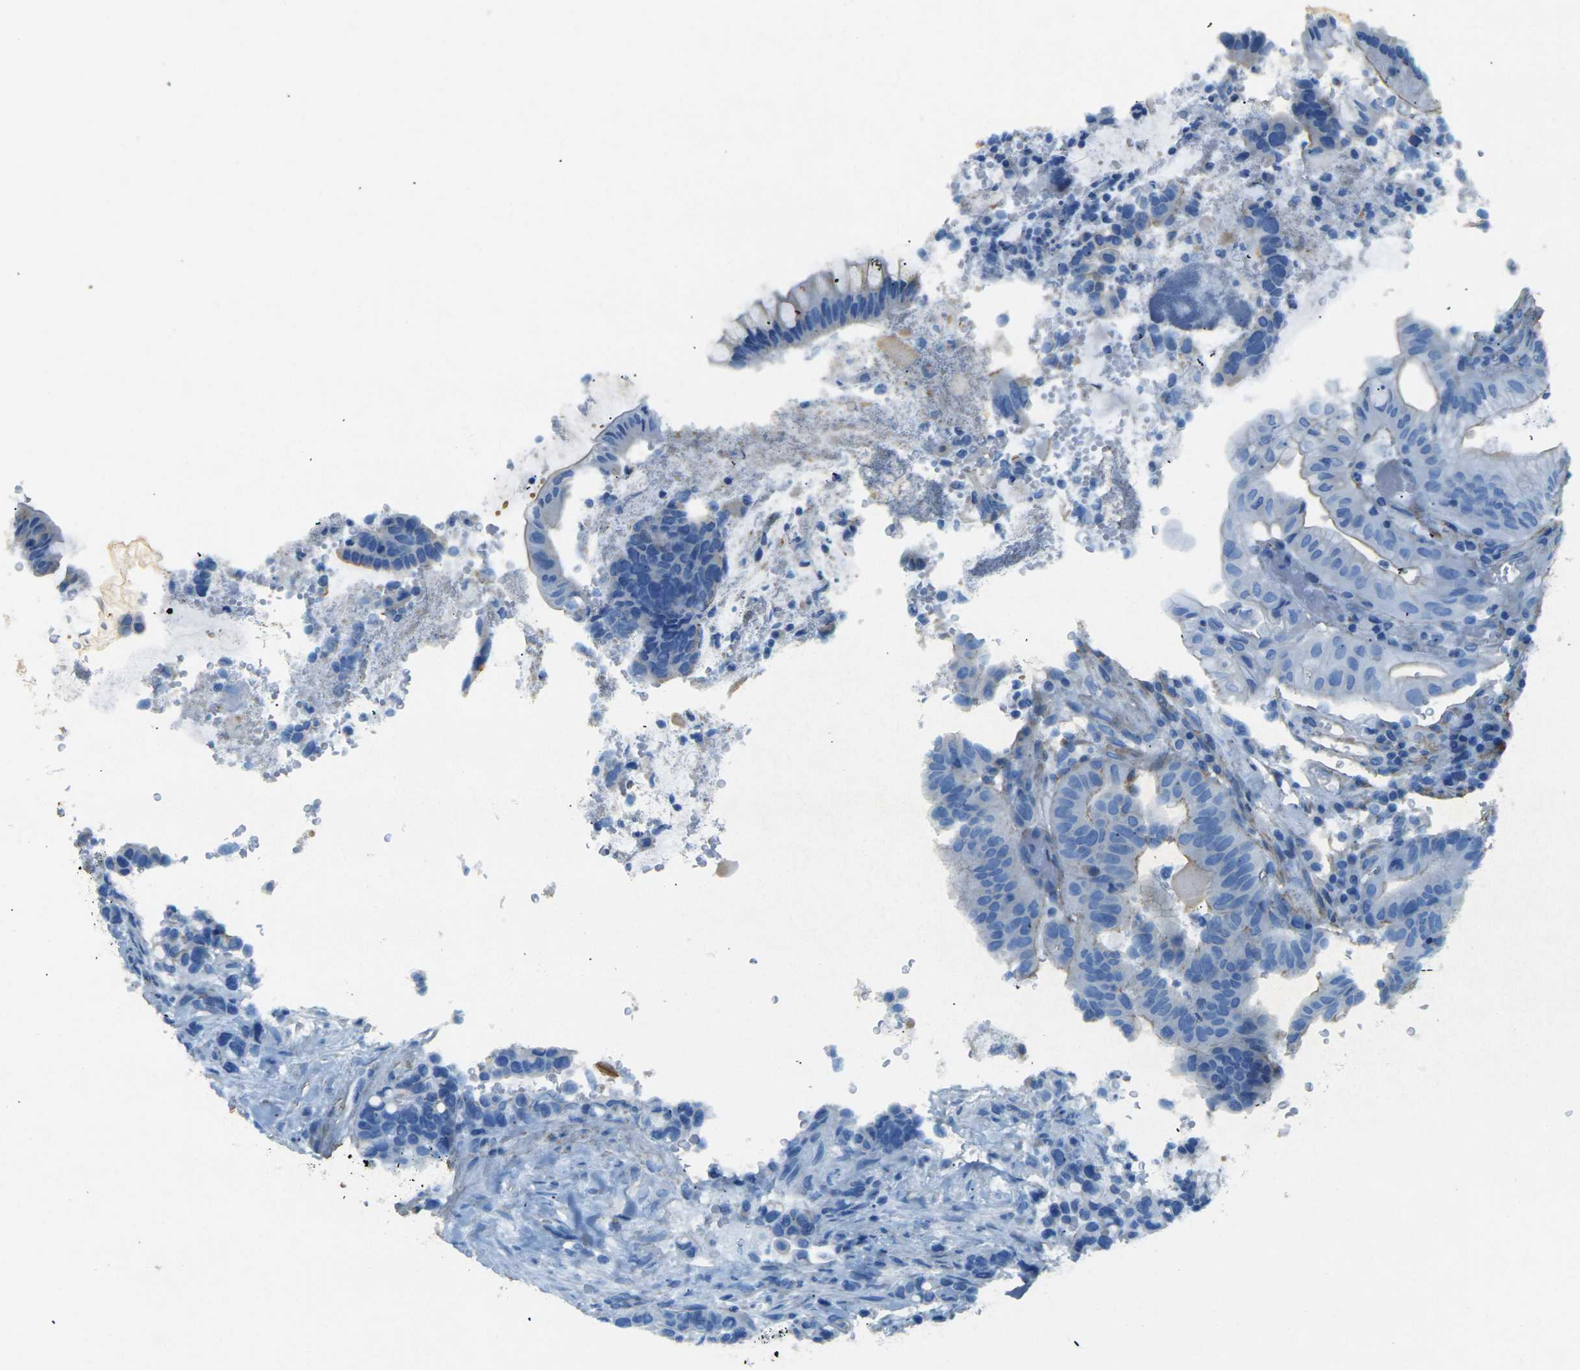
{"staining": {"intensity": "weak", "quantity": "<25%", "location": "cytoplasmic/membranous"}, "tissue": "colorectal cancer", "cell_type": "Tumor cells", "image_type": "cancer", "snomed": [{"axis": "morphology", "description": "Normal tissue, NOS"}, {"axis": "morphology", "description": "Adenocarcinoma, NOS"}, {"axis": "topography", "description": "Colon"}], "caption": "This is an IHC image of human colorectal cancer (adenocarcinoma). There is no staining in tumor cells.", "gene": "EPHA7", "patient": {"sex": "male", "age": 82}}